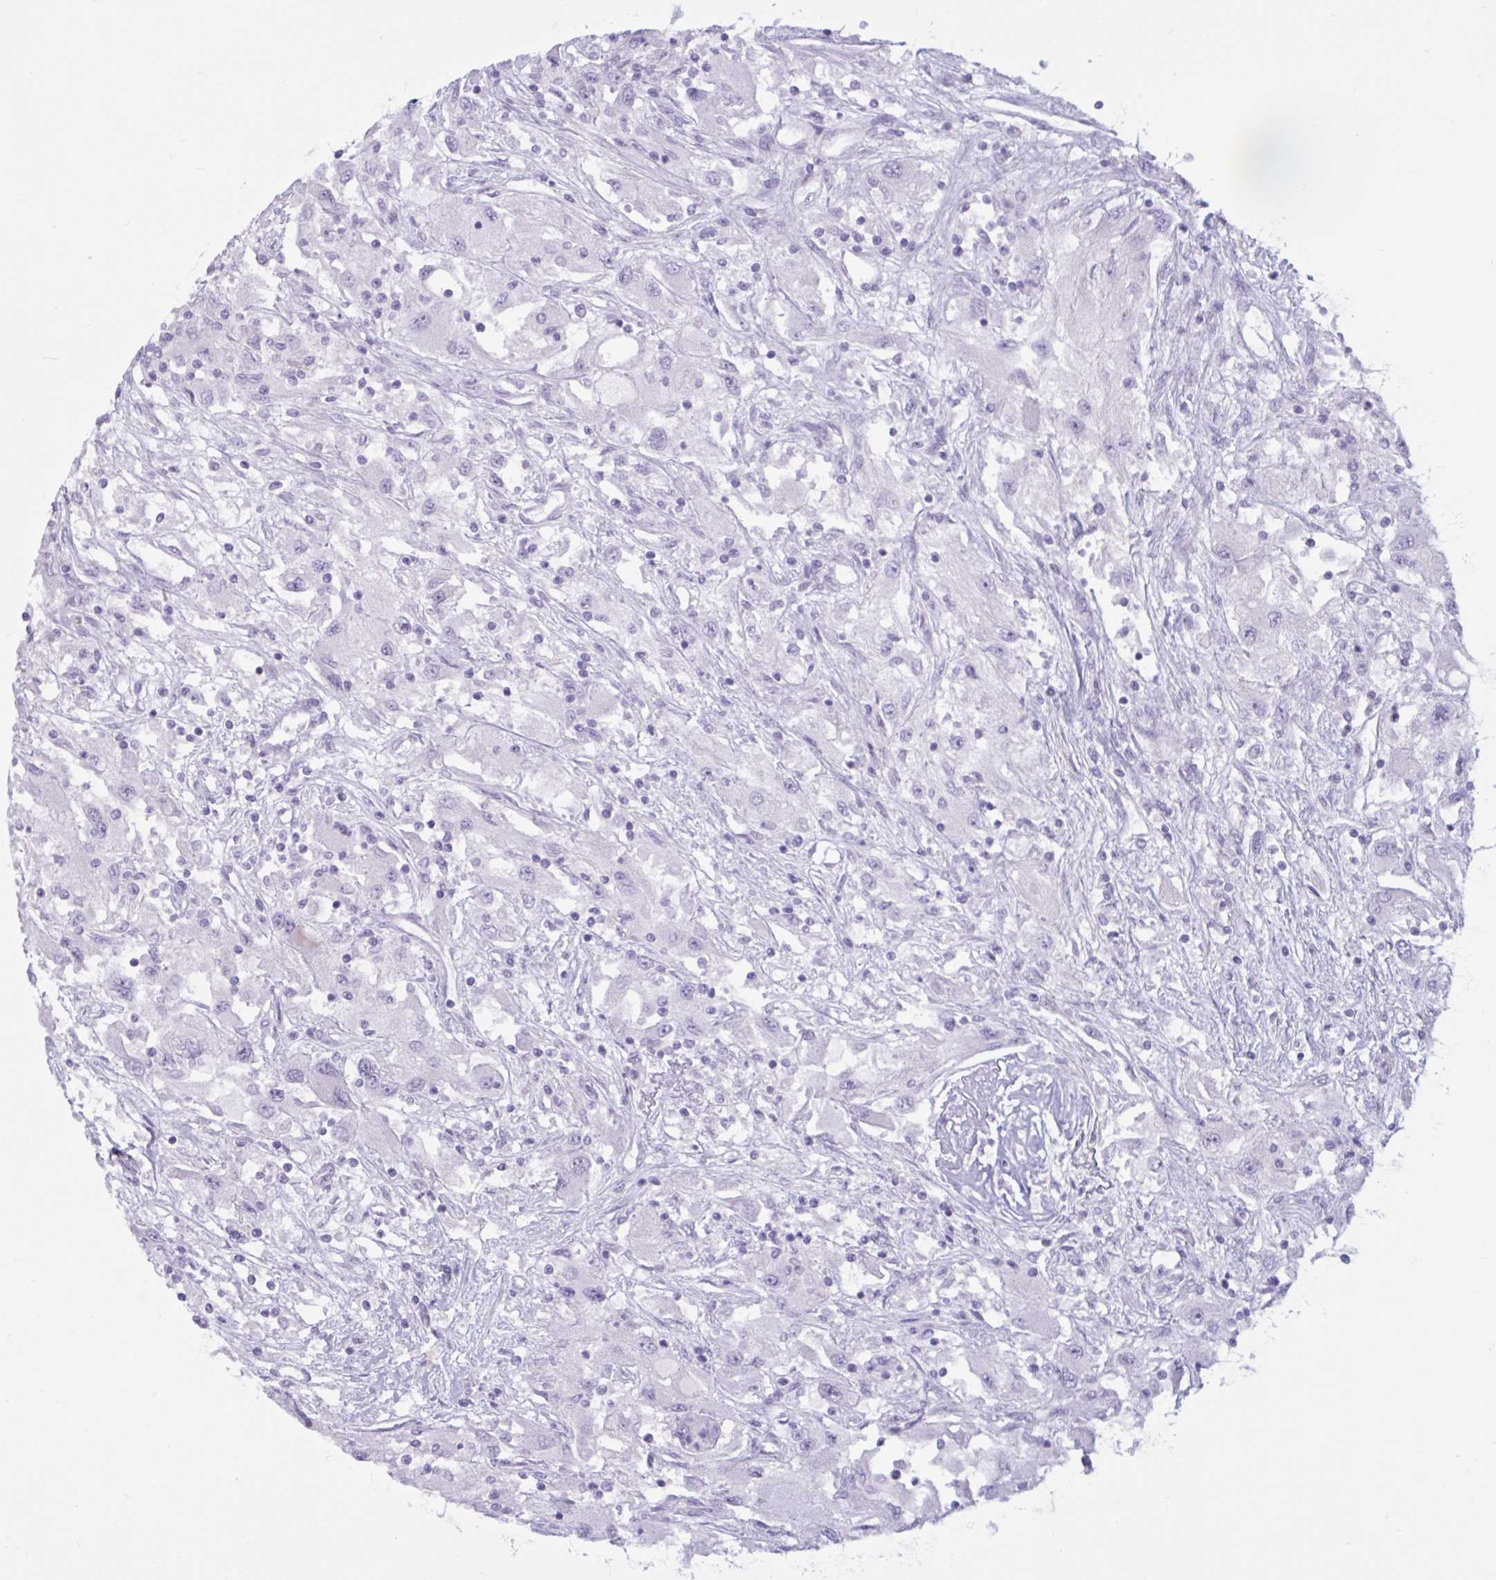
{"staining": {"intensity": "negative", "quantity": "none", "location": "none"}, "tissue": "renal cancer", "cell_type": "Tumor cells", "image_type": "cancer", "snomed": [{"axis": "morphology", "description": "Adenocarcinoma, NOS"}, {"axis": "topography", "description": "Kidney"}], "caption": "This is an IHC photomicrograph of renal cancer (adenocarcinoma). There is no staining in tumor cells.", "gene": "BBS10", "patient": {"sex": "female", "age": 67}}